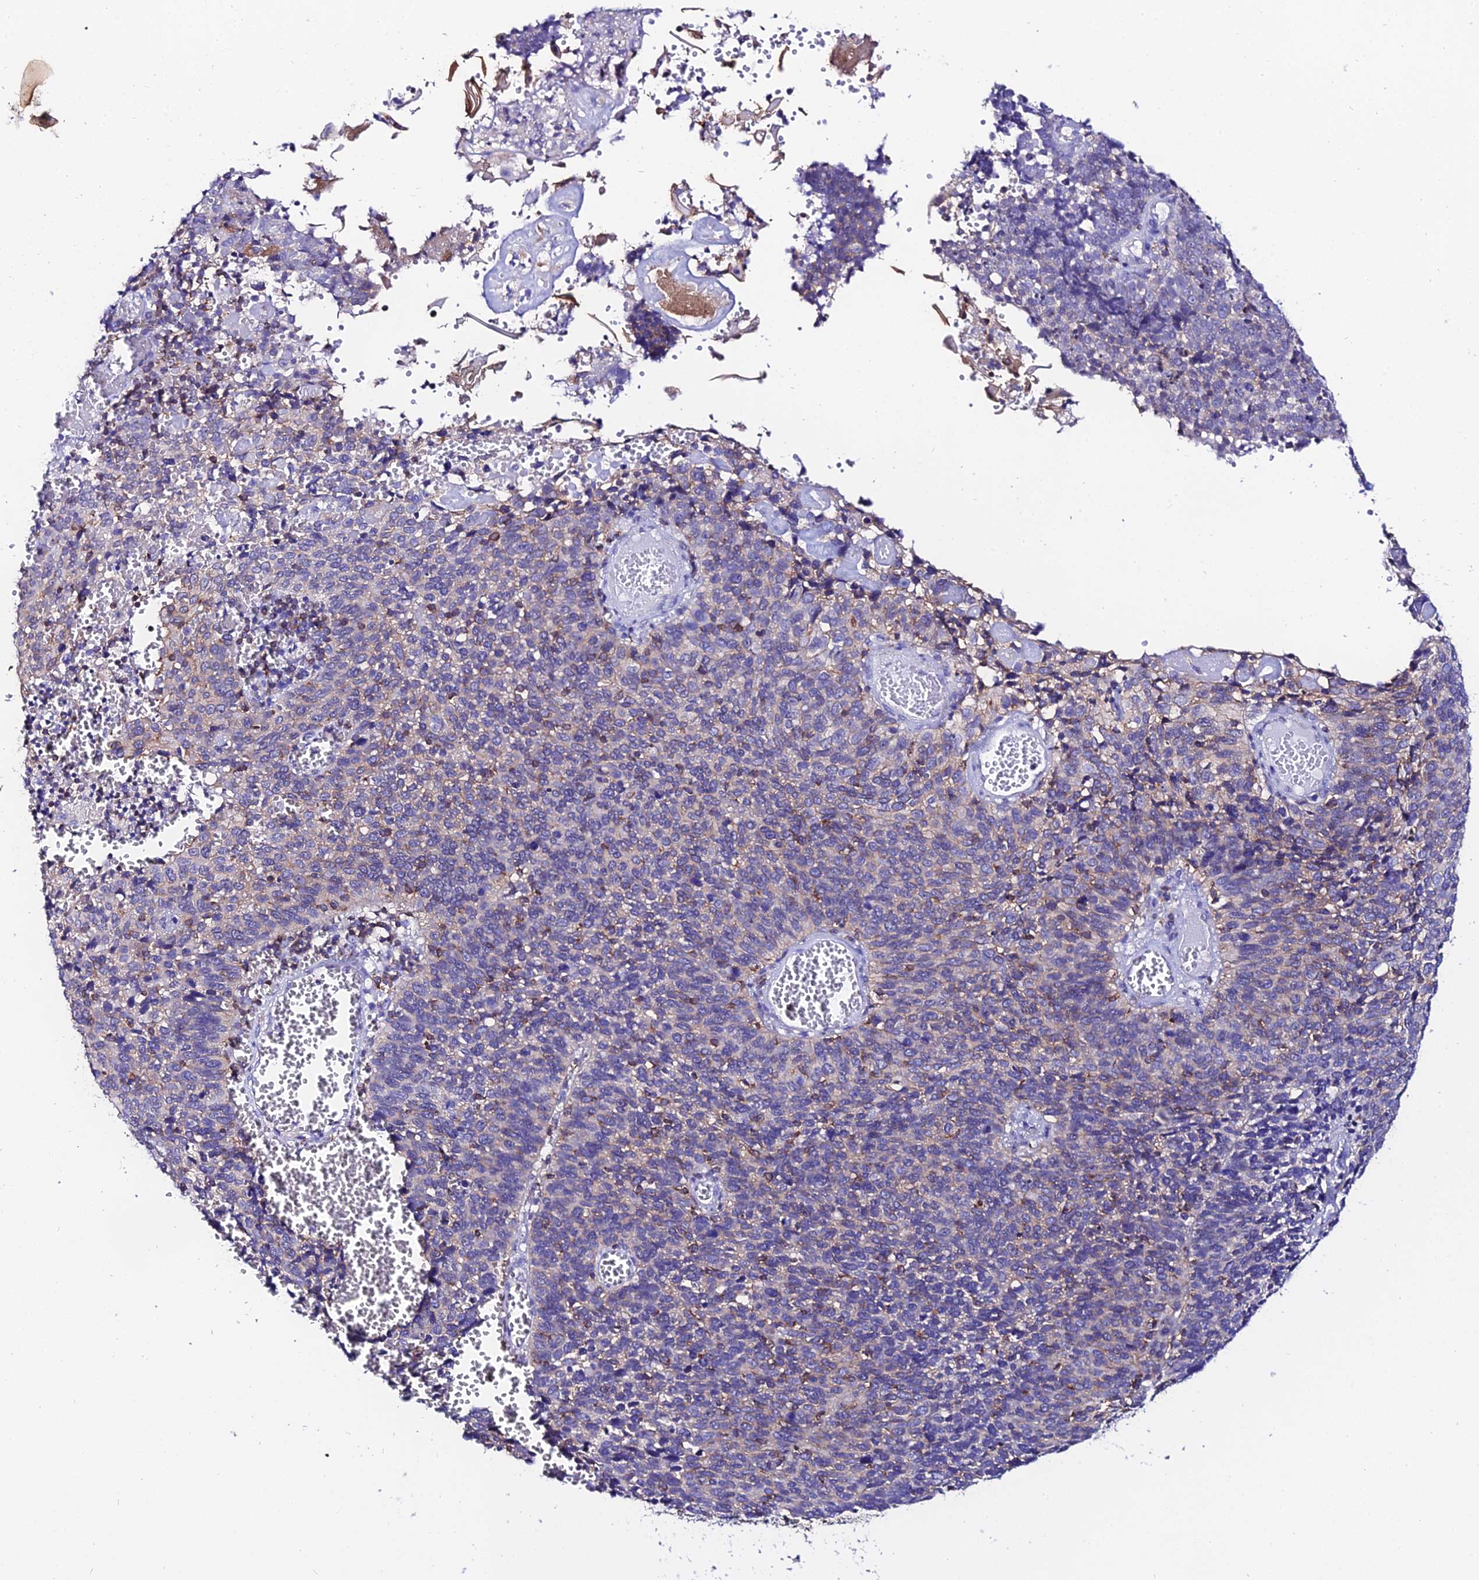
{"staining": {"intensity": "moderate", "quantity": "<25%", "location": "cytoplasmic/membranous"}, "tissue": "cervical cancer", "cell_type": "Tumor cells", "image_type": "cancer", "snomed": [{"axis": "morphology", "description": "Squamous cell carcinoma, NOS"}, {"axis": "topography", "description": "Cervix"}], "caption": "Protein expression analysis of human cervical cancer (squamous cell carcinoma) reveals moderate cytoplasmic/membranous positivity in about <25% of tumor cells.", "gene": "S100A16", "patient": {"sex": "female", "age": 39}}